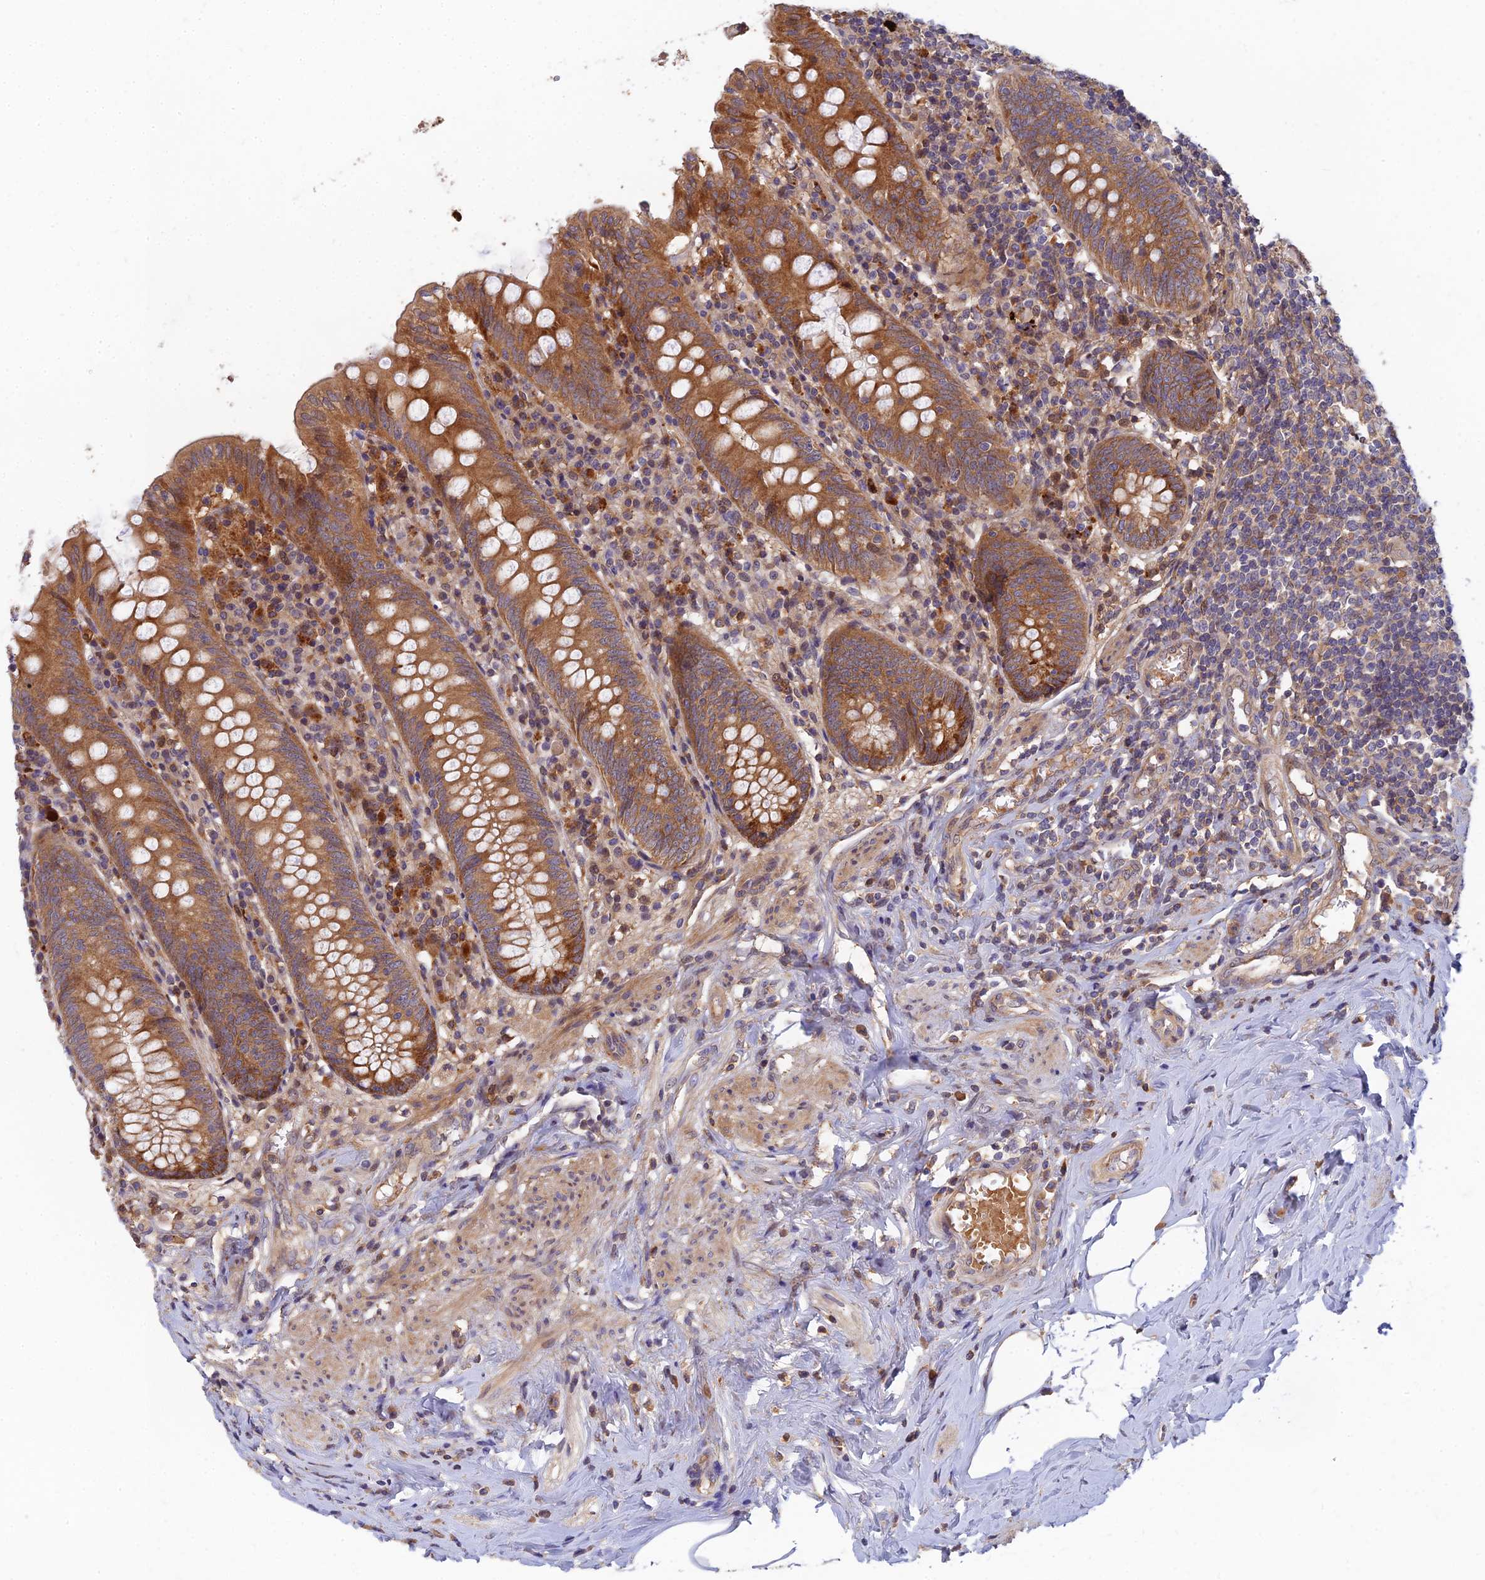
{"staining": {"intensity": "moderate", "quantity": ">75%", "location": "cytoplasmic/membranous"}, "tissue": "appendix", "cell_type": "Glandular cells", "image_type": "normal", "snomed": [{"axis": "morphology", "description": "Normal tissue, NOS"}, {"axis": "topography", "description": "Appendix"}], "caption": "Moderate cytoplasmic/membranous staining for a protein is identified in about >75% of glandular cells of unremarkable appendix using IHC.", "gene": "FAM151B", "patient": {"sex": "female", "age": 54}}